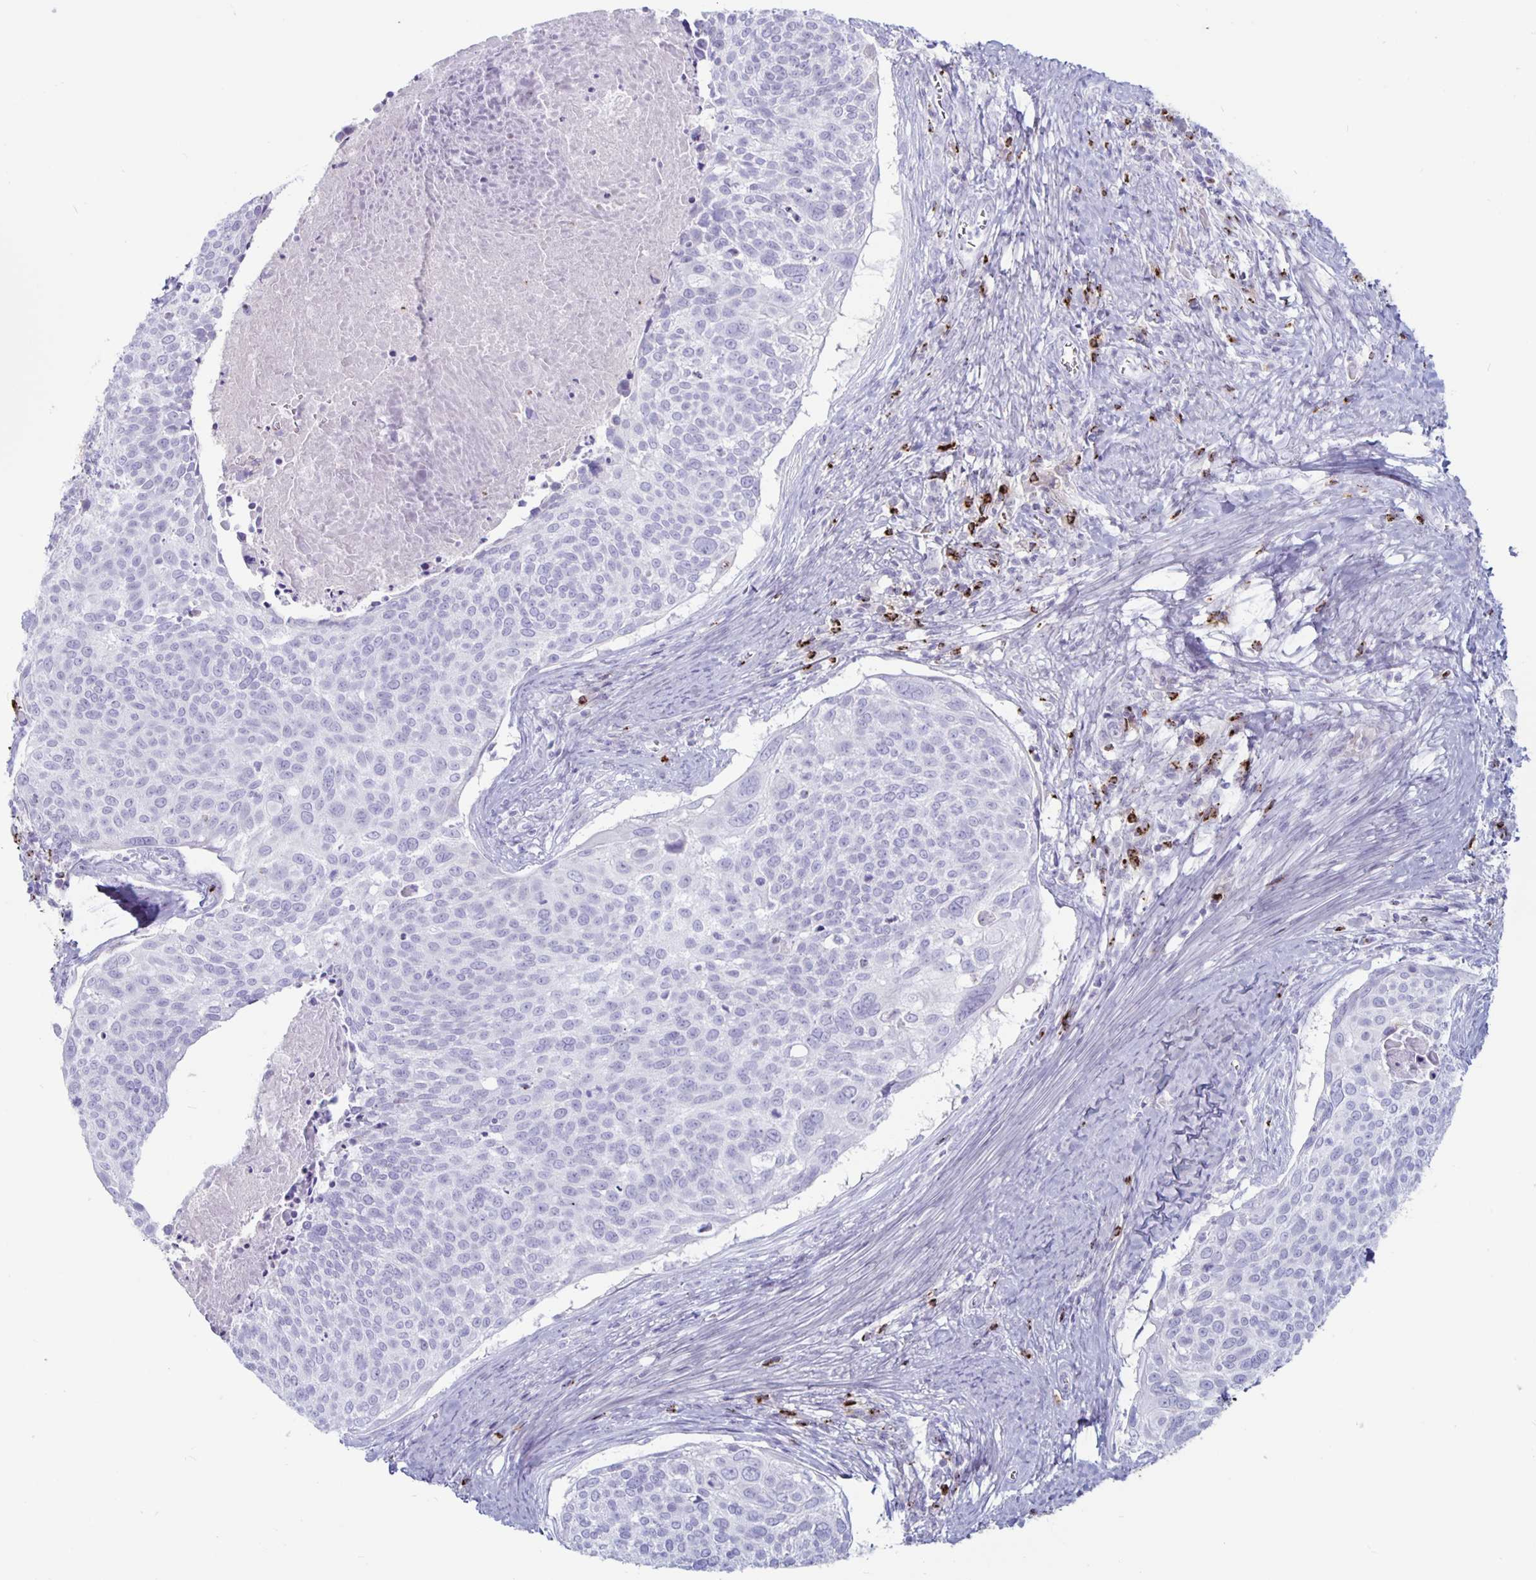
{"staining": {"intensity": "negative", "quantity": "none", "location": "none"}, "tissue": "cervical cancer", "cell_type": "Tumor cells", "image_type": "cancer", "snomed": [{"axis": "morphology", "description": "Squamous cell carcinoma, NOS"}, {"axis": "topography", "description": "Cervix"}], "caption": "There is no significant positivity in tumor cells of squamous cell carcinoma (cervical). Brightfield microscopy of immunohistochemistry stained with DAB (3,3'-diaminobenzidine) (brown) and hematoxylin (blue), captured at high magnification.", "gene": "GZMK", "patient": {"sex": "female", "age": 39}}